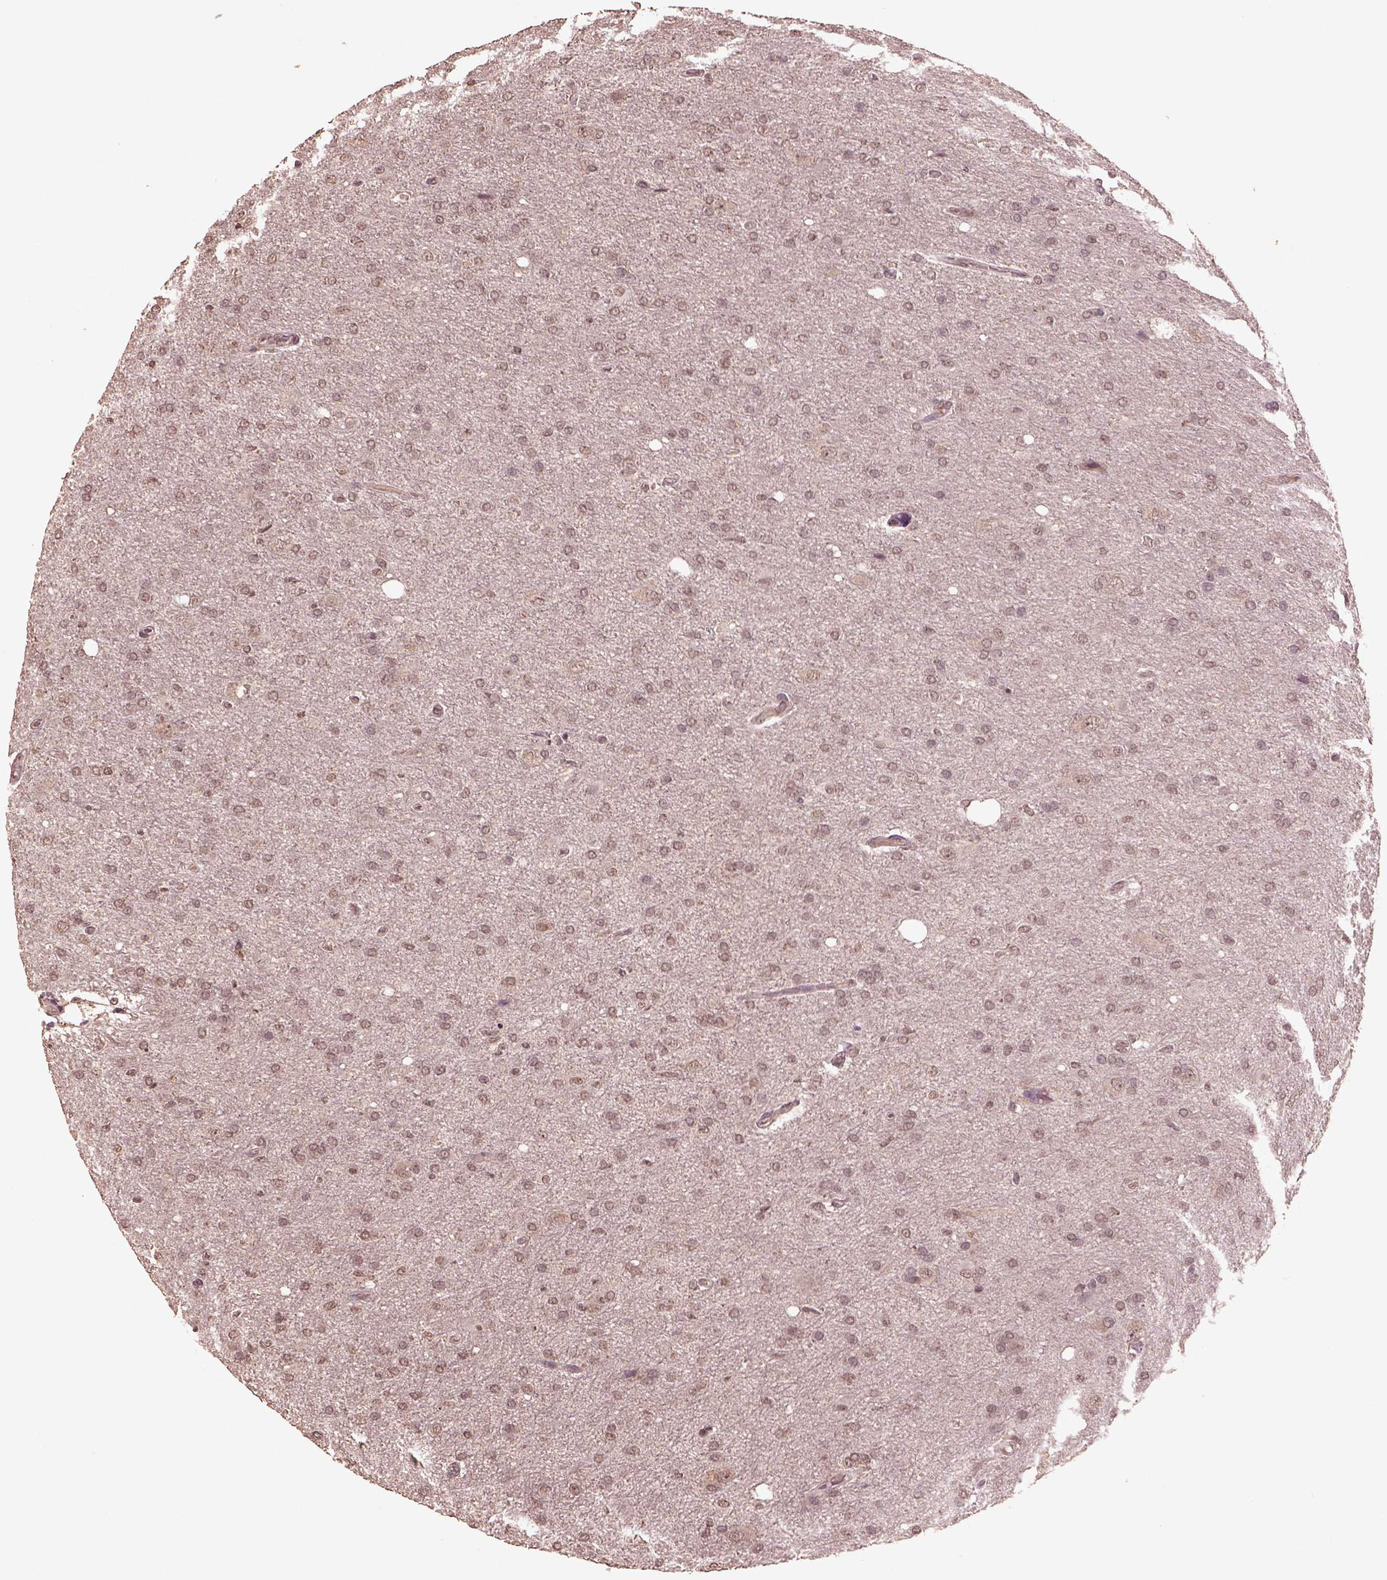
{"staining": {"intensity": "negative", "quantity": "none", "location": "none"}, "tissue": "glioma", "cell_type": "Tumor cells", "image_type": "cancer", "snomed": [{"axis": "morphology", "description": "Glioma, malignant, High grade"}, {"axis": "topography", "description": "Cerebral cortex"}], "caption": "Immunohistochemical staining of human glioma displays no significant staining in tumor cells.", "gene": "CPT1C", "patient": {"sex": "male", "age": 70}}